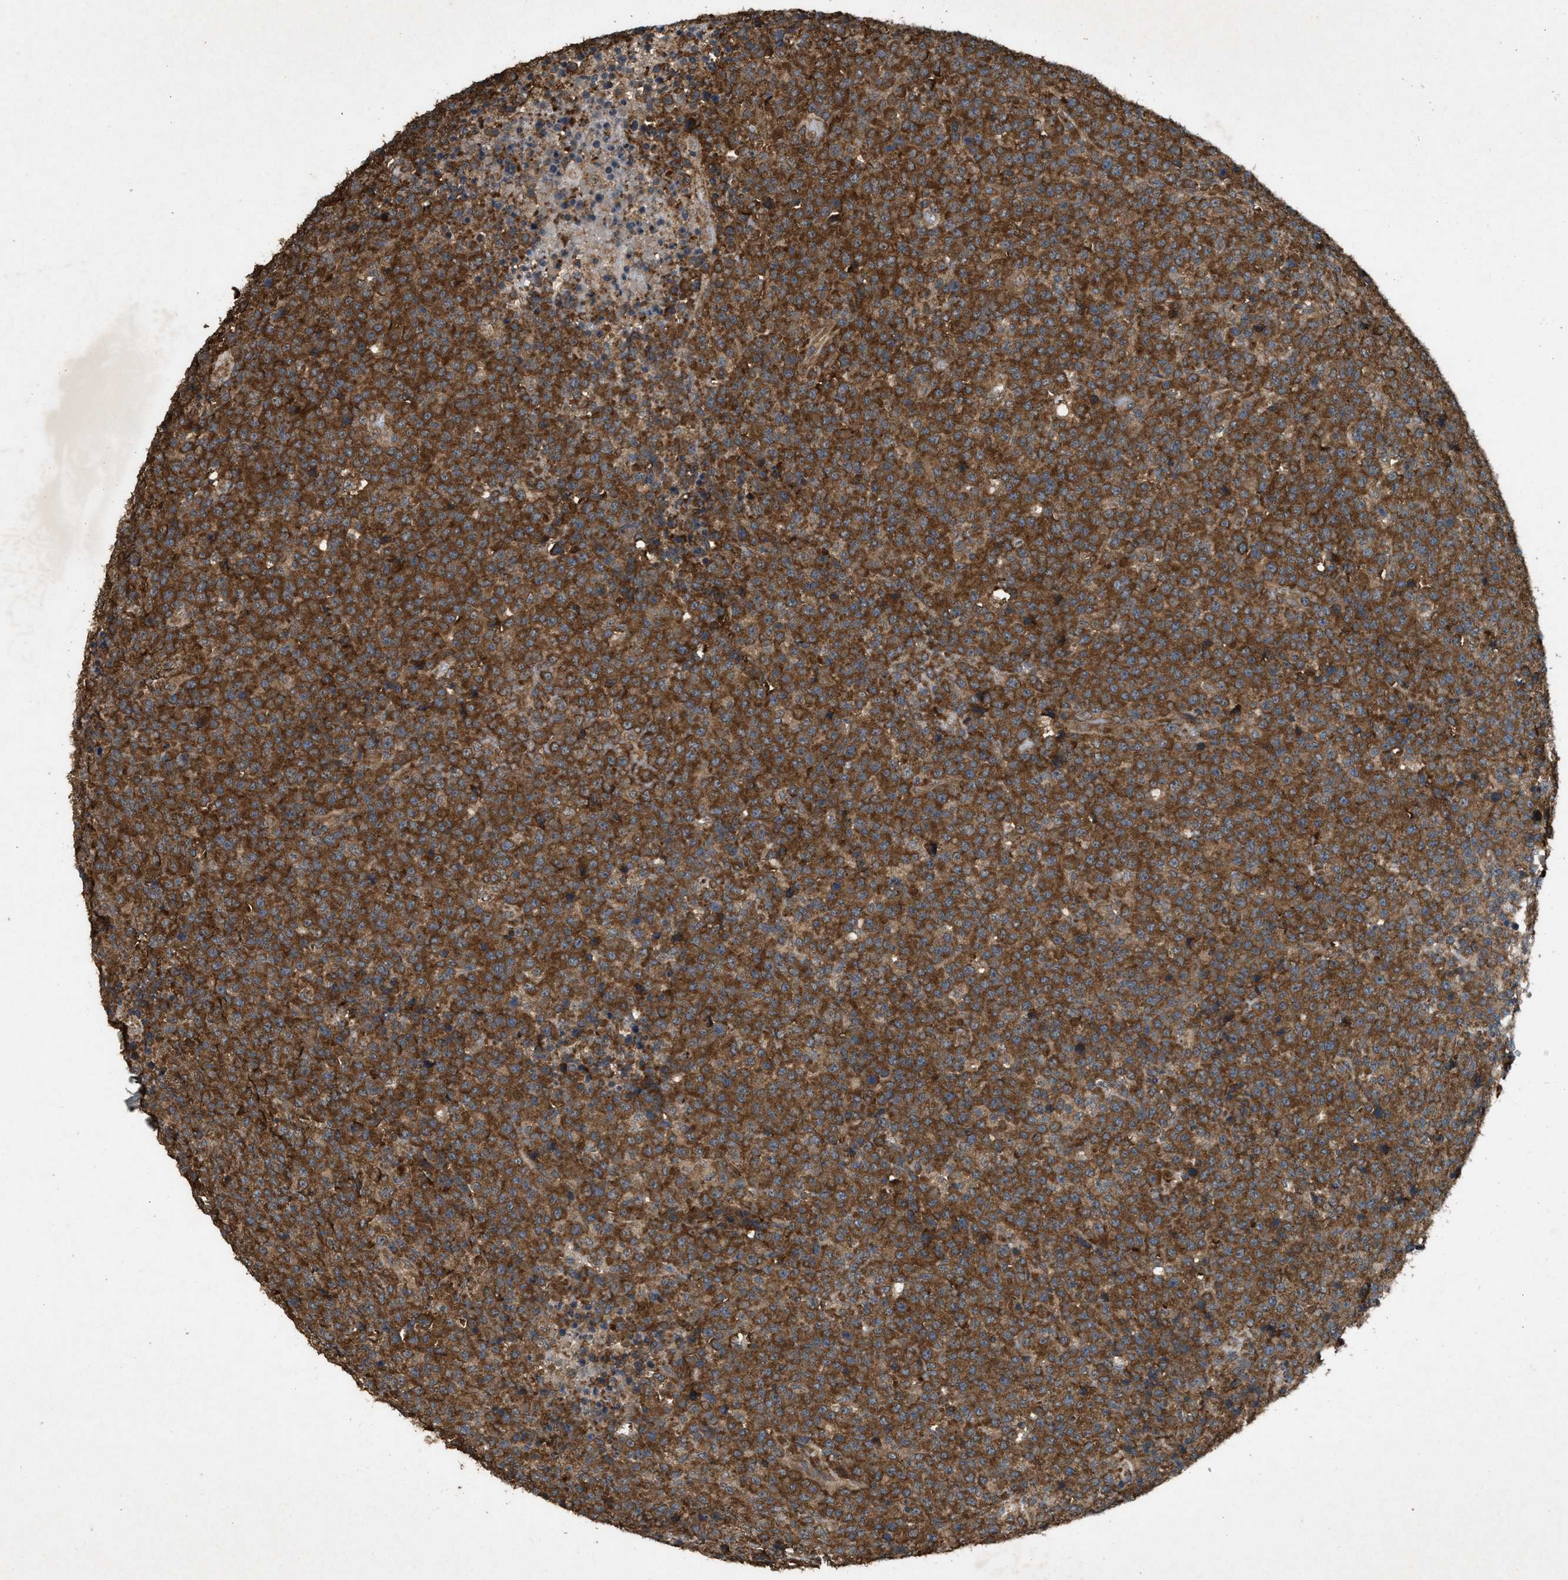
{"staining": {"intensity": "strong", "quantity": ">75%", "location": "cytoplasmic/membranous"}, "tissue": "lymphoma", "cell_type": "Tumor cells", "image_type": "cancer", "snomed": [{"axis": "morphology", "description": "Malignant lymphoma, non-Hodgkin's type, High grade"}, {"axis": "topography", "description": "Lymph node"}], "caption": "High-magnification brightfield microscopy of high-grade malignant lymphoma, non-Hodgkin's type stained with DAB (3,3'-diaminobenzidine) (brown) and counterstained with hematoxylin (blue). tumor cells exhibit strong cytoplasmic/membranous staining is appreciated in about>75% of cells. (Brightfield microscopy of DAB IHC at high magnification).", "gene": "ARHGEF5", "patient": {"sex": "male", "age": 13}}